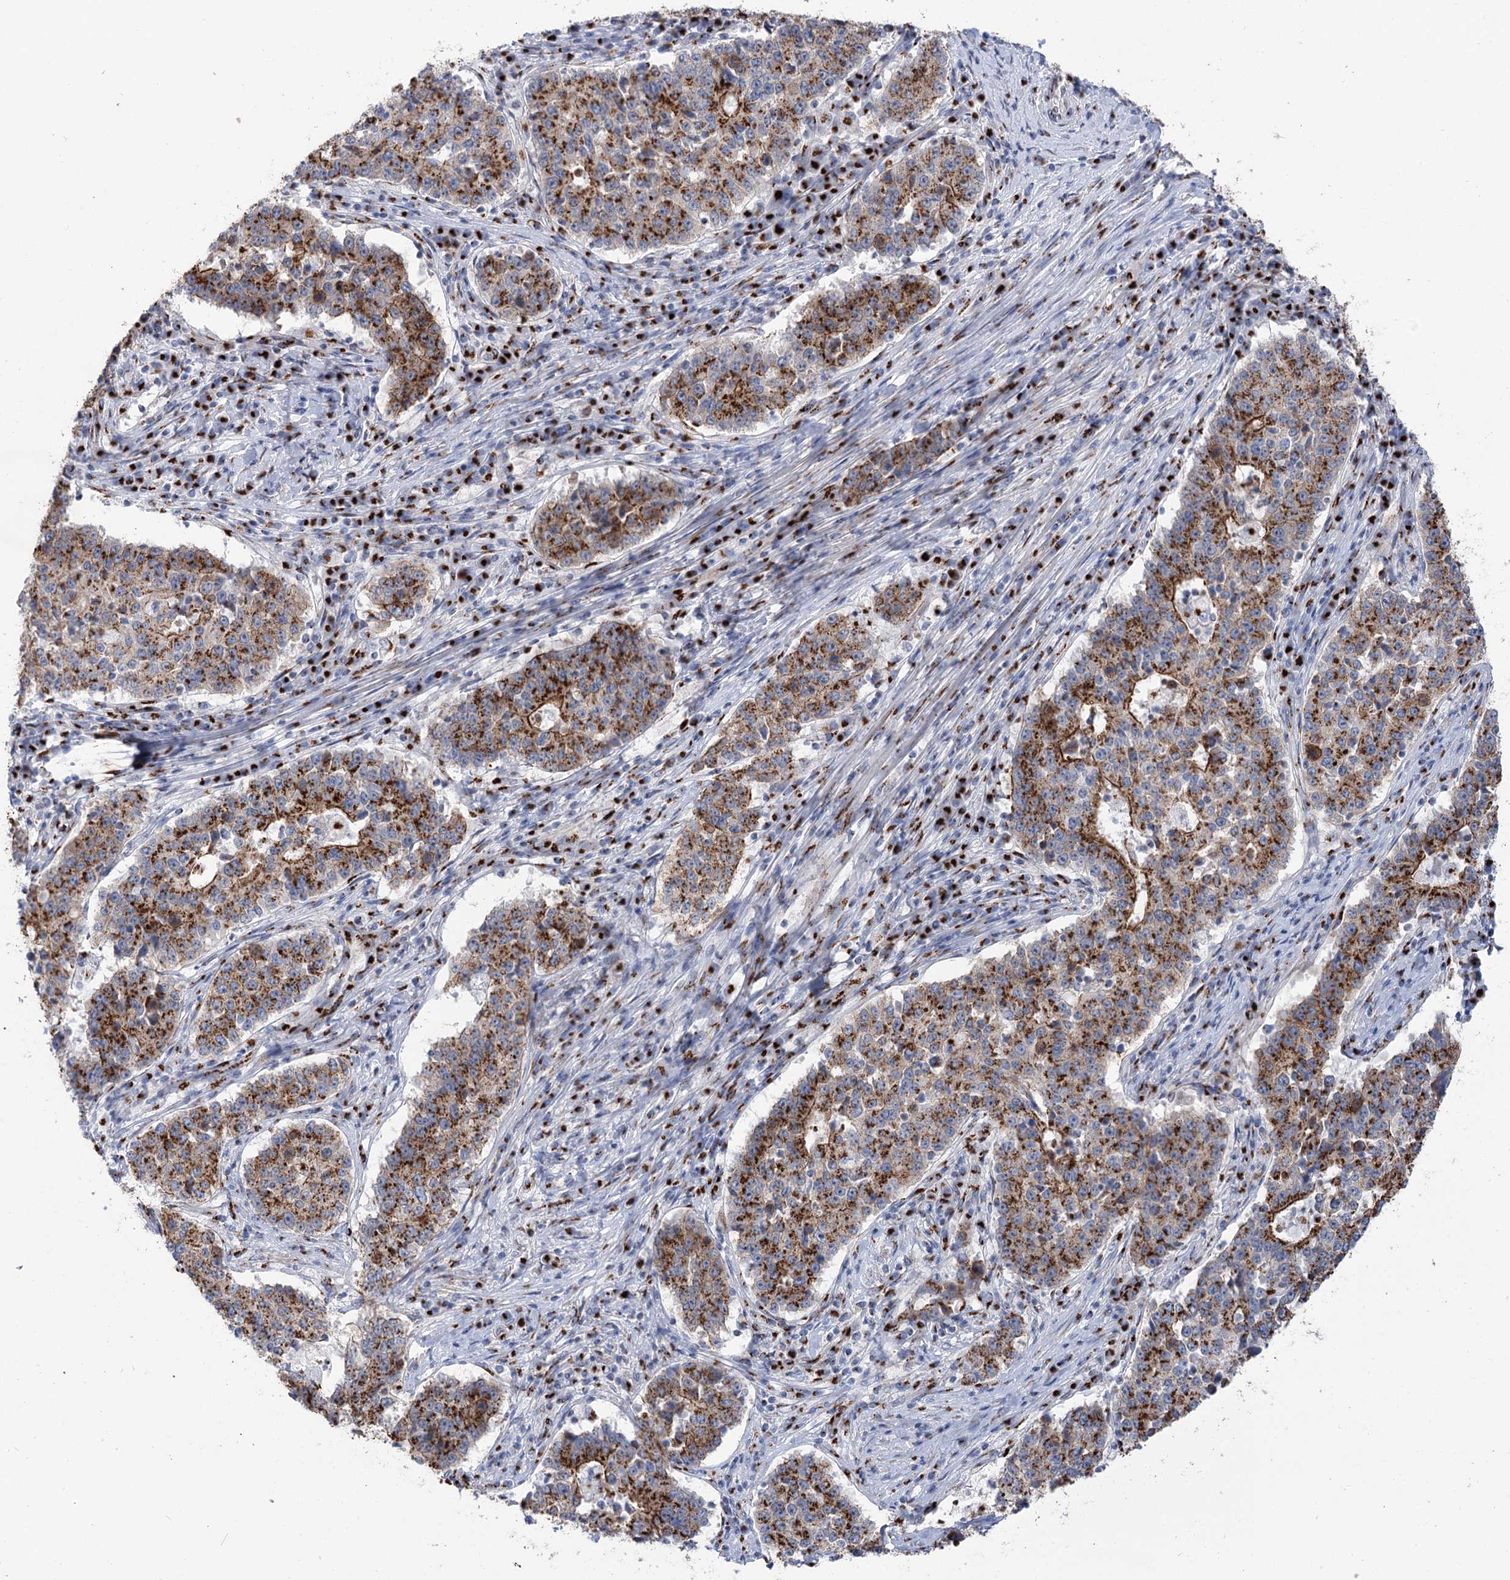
{"staining": {"intensity": "strong", "quantity": ">75%", "location": "cytoplasmic/membranous"}, "tissue": "stomach cancer", "cell_type": "Tumor cells", "image_type": "cancer", "snomed": [{"axis": "morphology", "description": "Adenocarcinoma, NOS"}, {"axis": "topography", "description": "Stomach"}], "caption": "This is an image of immunohistochemistry (IHC) staining of stomach cancer, which shows strong staining in the cytoplasmic/membranous of tumor cells.", "gene": "TMEM165", "patient": {"sex": "male", "age": 59}}